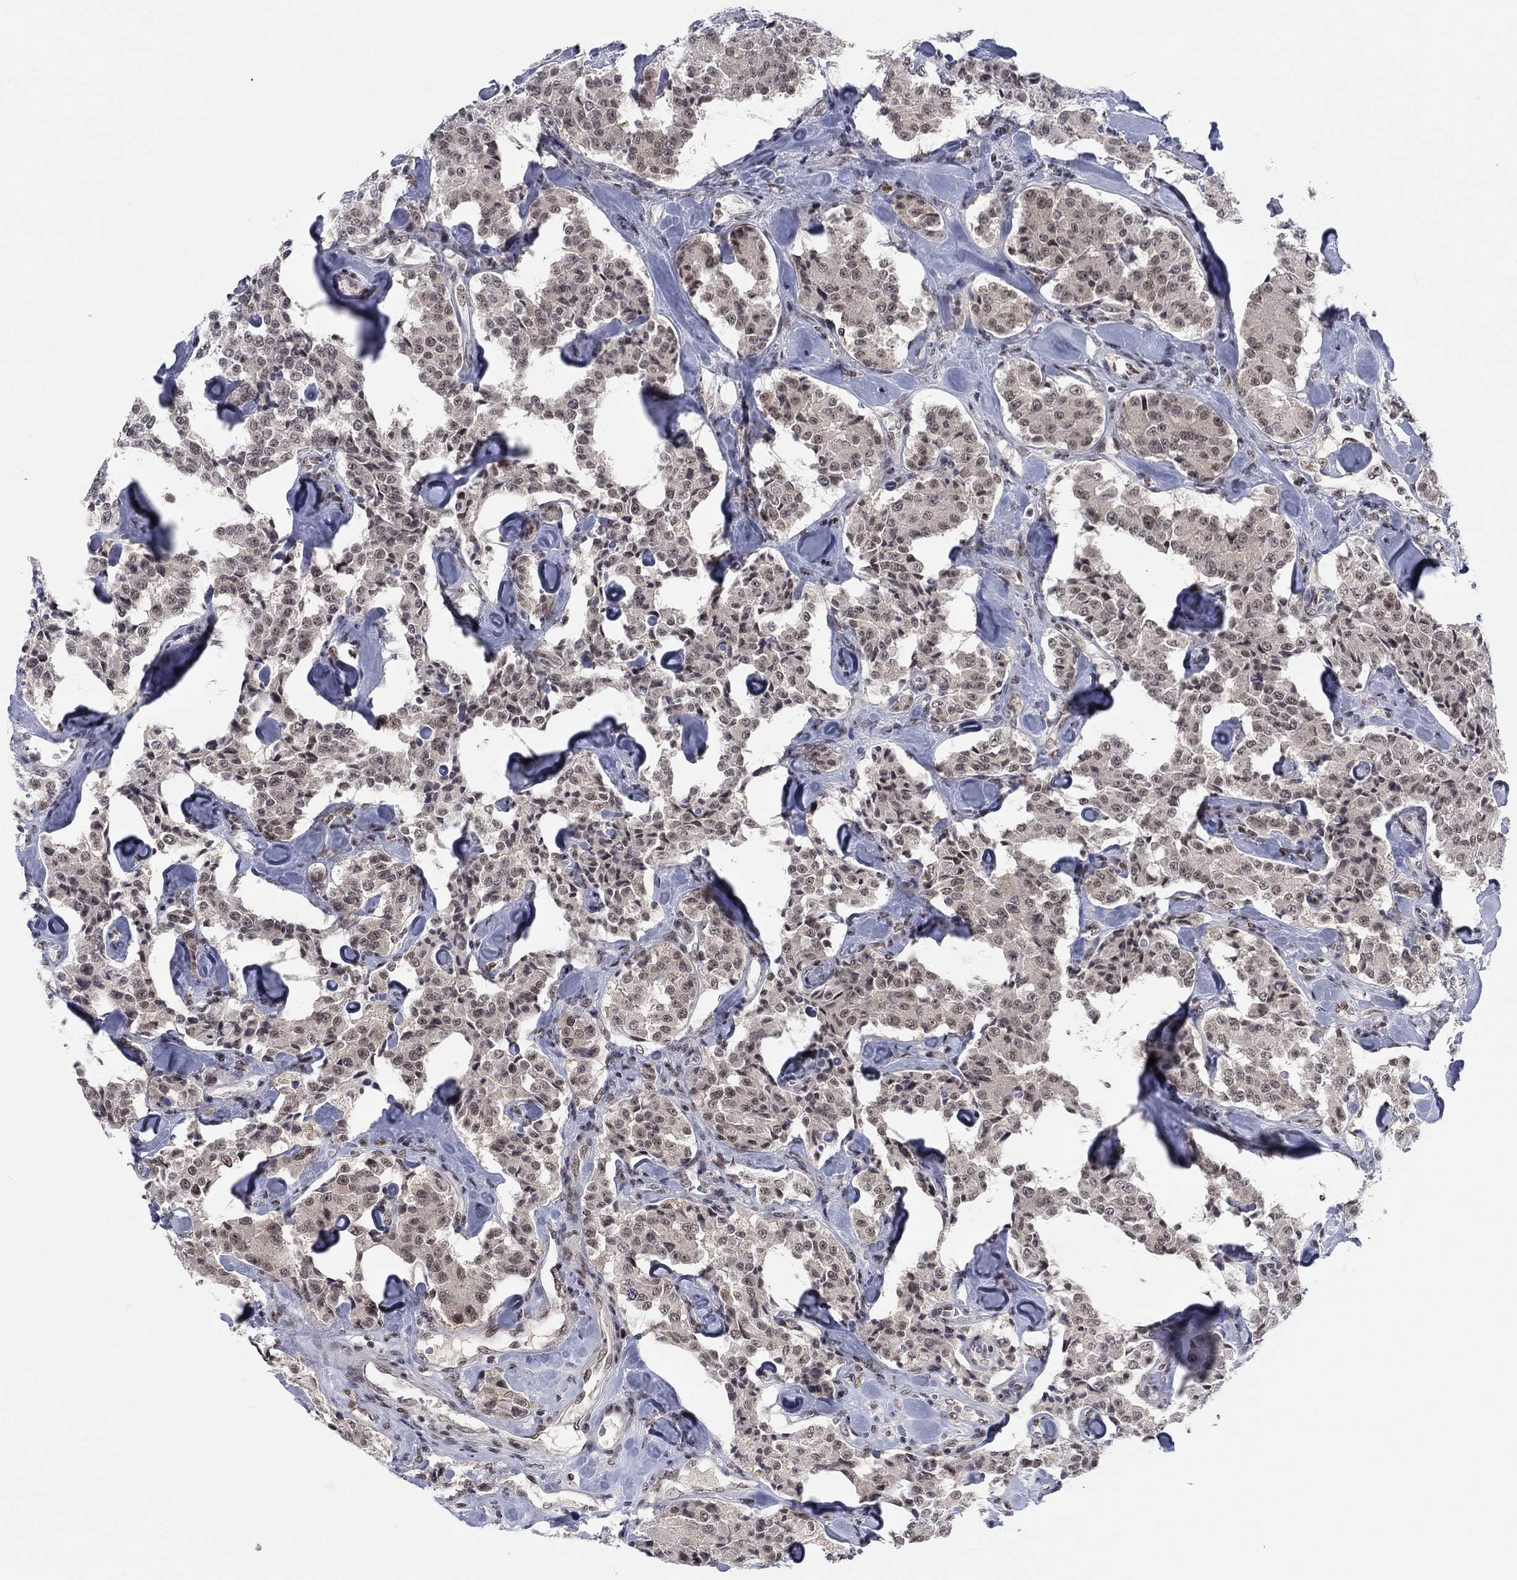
{"staining": {"intensity": "weak", "quantity": "25%-75%", "location": "nuclear"}, "tissue": "carcinoid", "cell_type": "Tumor cells", "image_type": "cancer", "snomed": [{"axis": "morphology", "description": "Carcinoid, malignant, NOS"}, {"axis": "topography", "description": "Pancreas"}], "caption": "A high-resolution photomicrograph shows immunohistochemistry staining of malignant carcinoid, which shows weak nuclear expression in about 25%-75% of tumor cells.", "gene": "FYTTD1", "patient": {"sex": "male", "age": 41}}